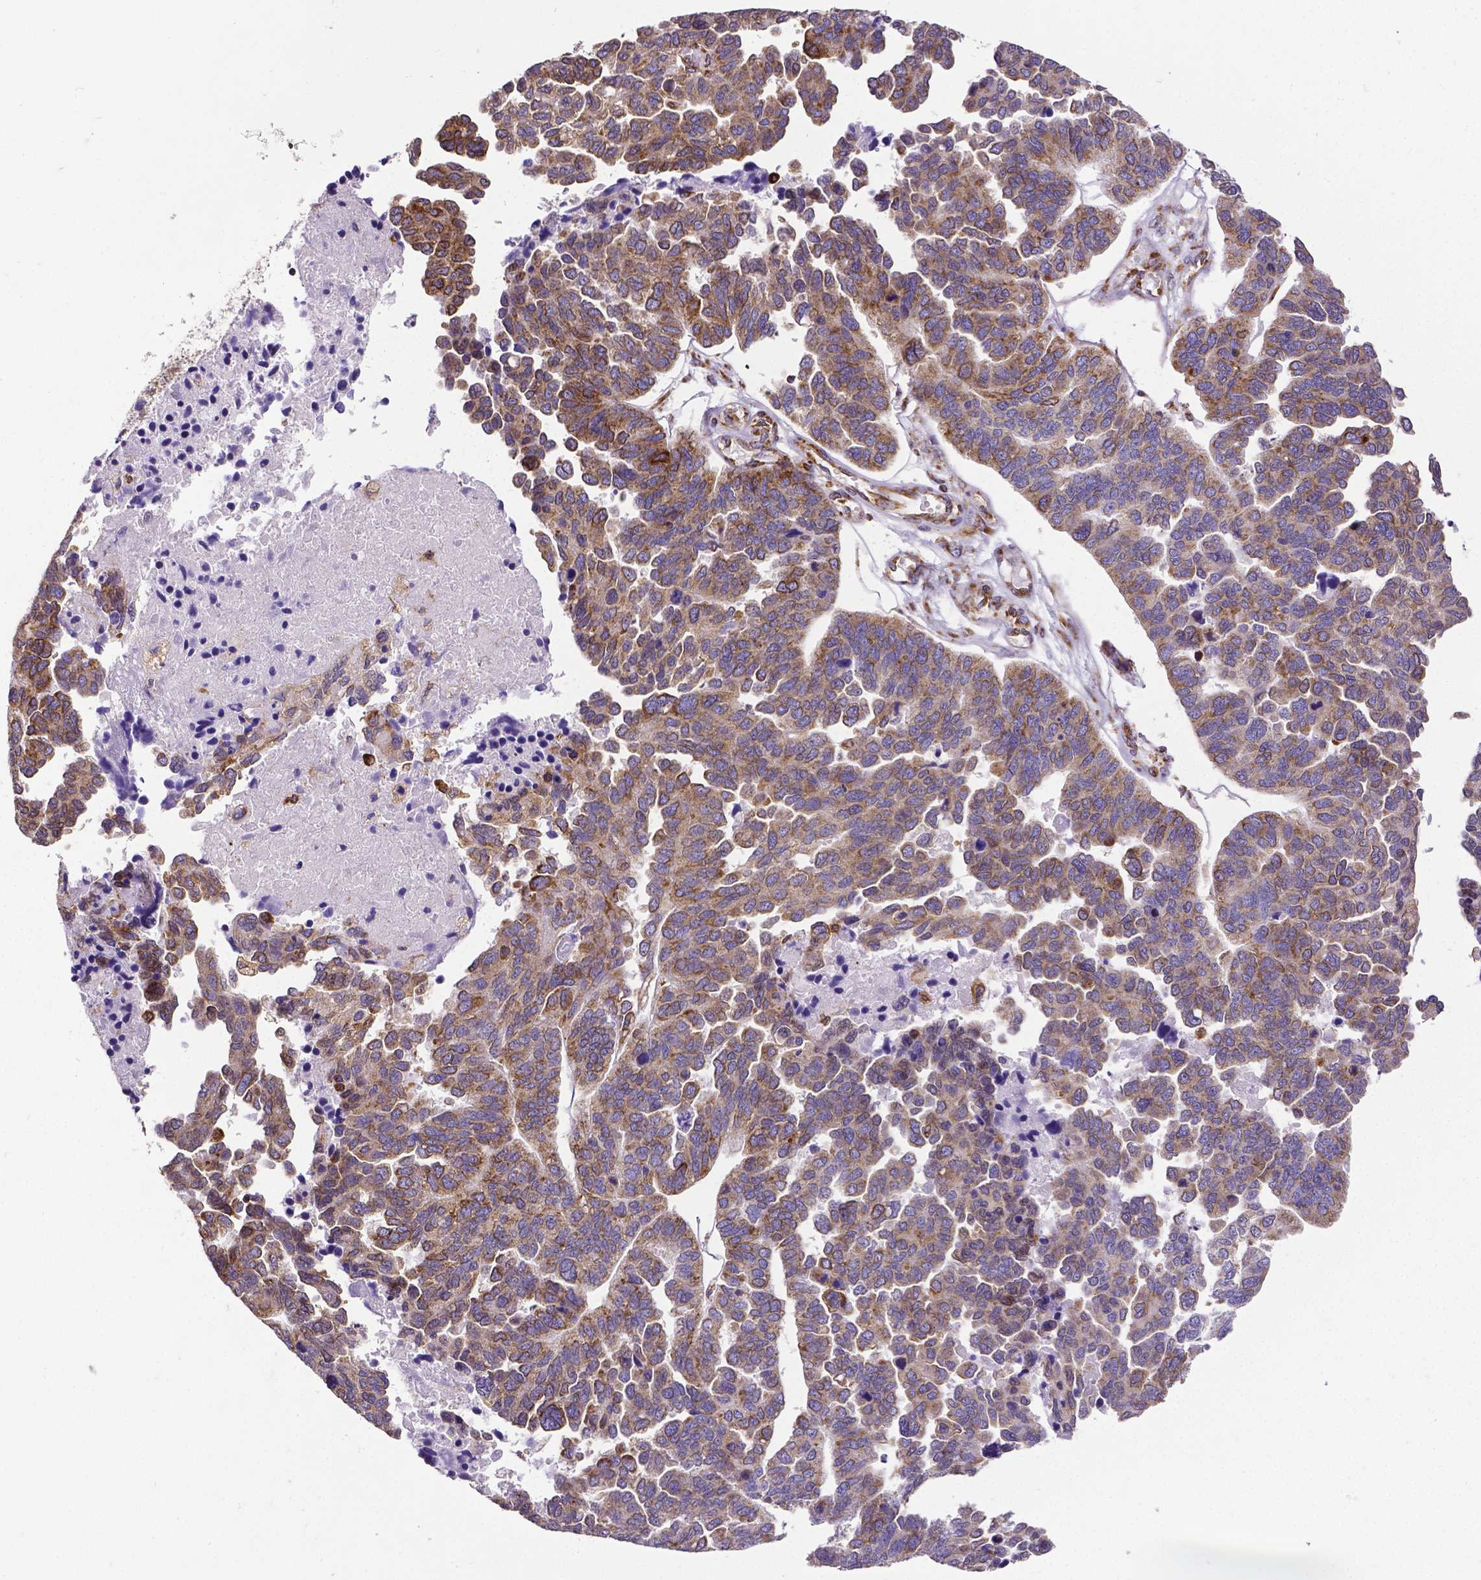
{"staining": {"intensity": "moderate", "quantity": ">75%", "location": "cytoplasmic/membranous"}, "tissue": "ovarian cancer", "cell_type": "Tumor cells", "image_type": "cancer", "snomed": [{"axis": "morphology", "description": "Cystadenocarcinoma, serous, NOS"}, {"axis": "topography", "description": "Ovary"}], "caption": "IHC (DAB (3,3'-diaminobenzidine)) staining of ovarian cancer (serous cystadenocarcinoma) reveals moderate cytoplasmic/membranous protein positivity in about >75% of tumor cells.", "gene": "MTDH", "patient": {"sex": "female", "age": 64}}